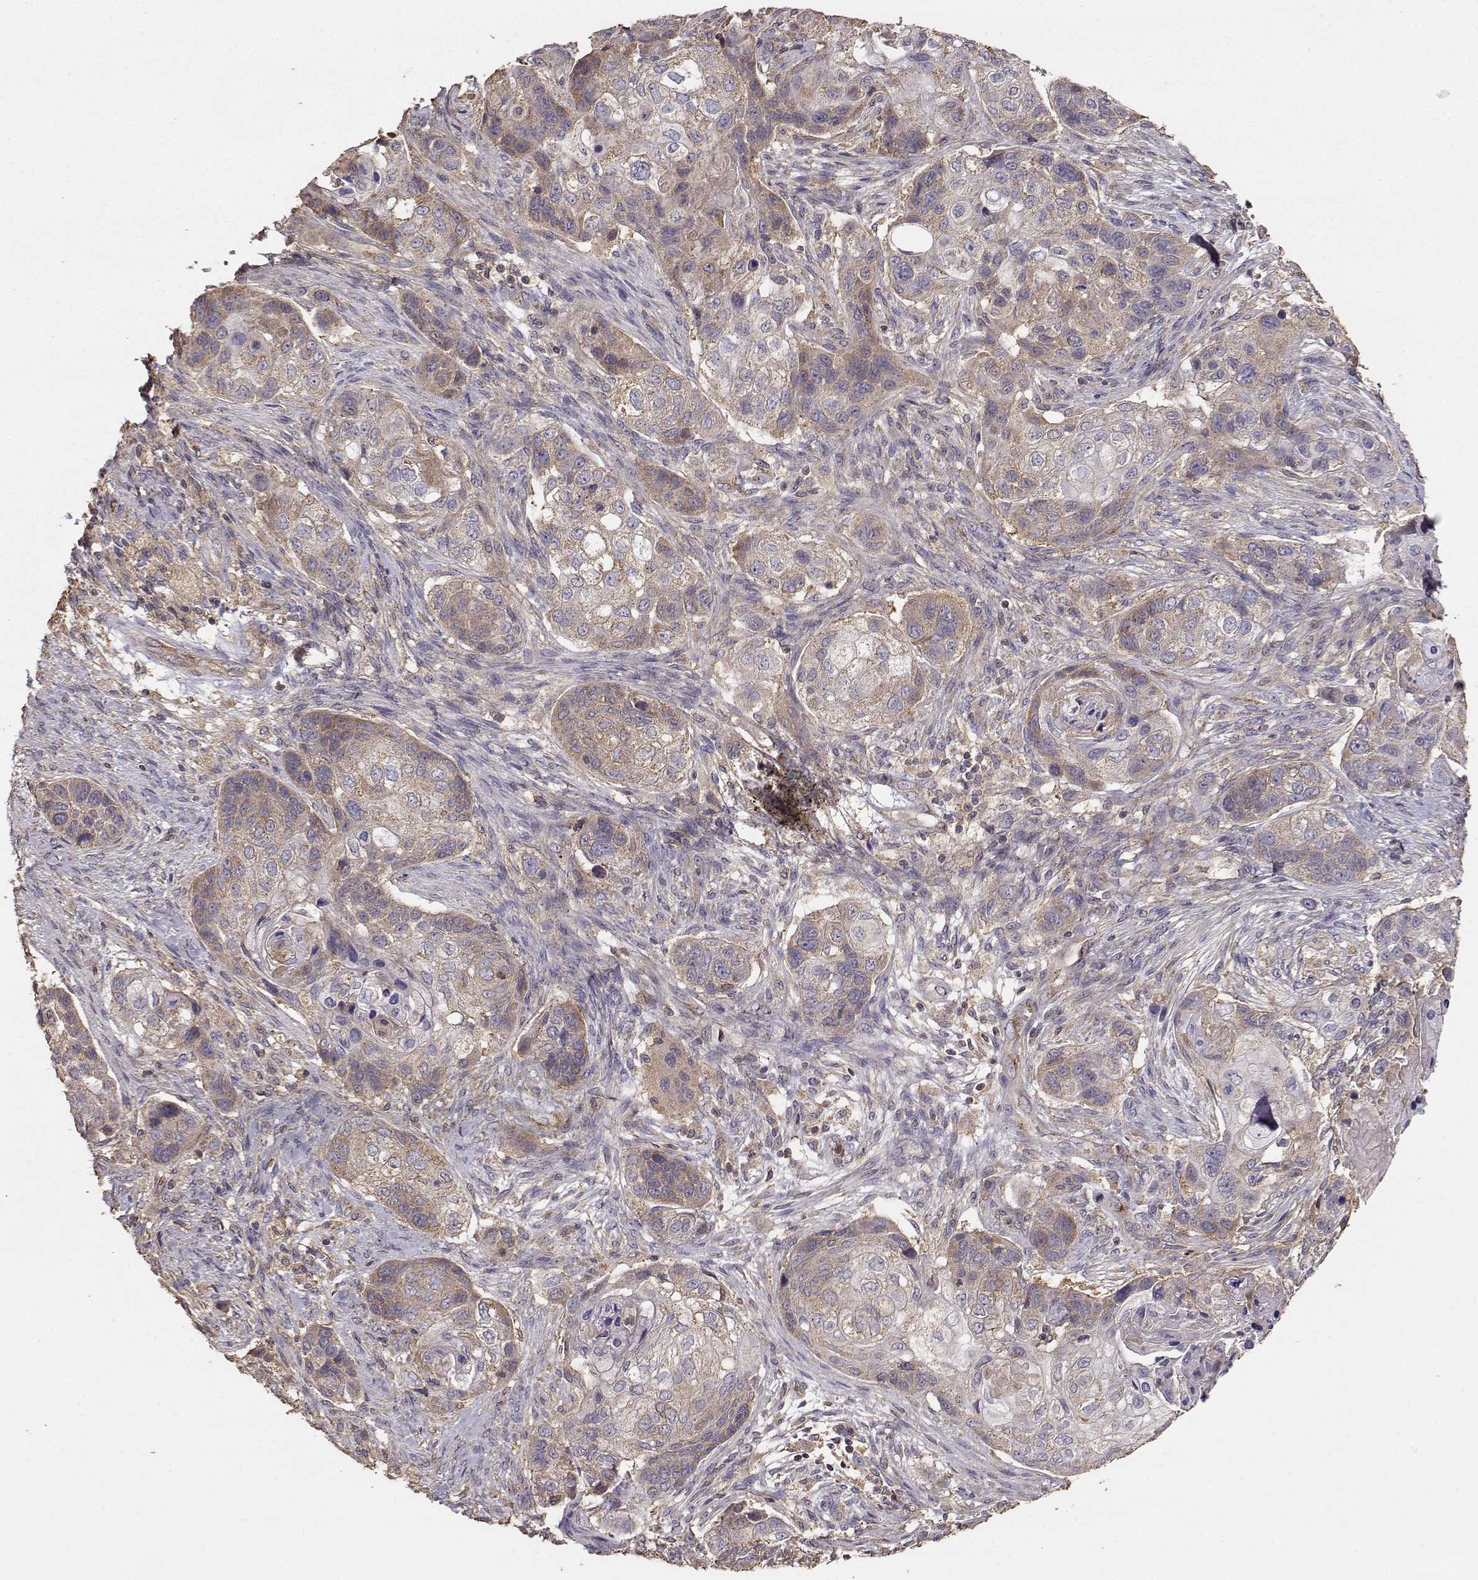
{"staining": {"intensity": "weak", "quantity": ">75%", "location": "cytoplasmic/membranous"}, "tissue": "lung cancer", "cell_type": "Tumor cells", "image_type": "cancer", "snomed": [{"axis": "morphology", "description": "Squamous cell carcinoma, NOS"}, {"axis": "topography", "description": "Lung"}], "caption": "DAB immunohistochemical staining of human squamous cell carcinoma (lung) exhibits weak cytoplasmic/membranous protein staining in approximately >75% of tumor cells.", "gene": "TARS3", "patient": {"sex": "male", "age": 69}}